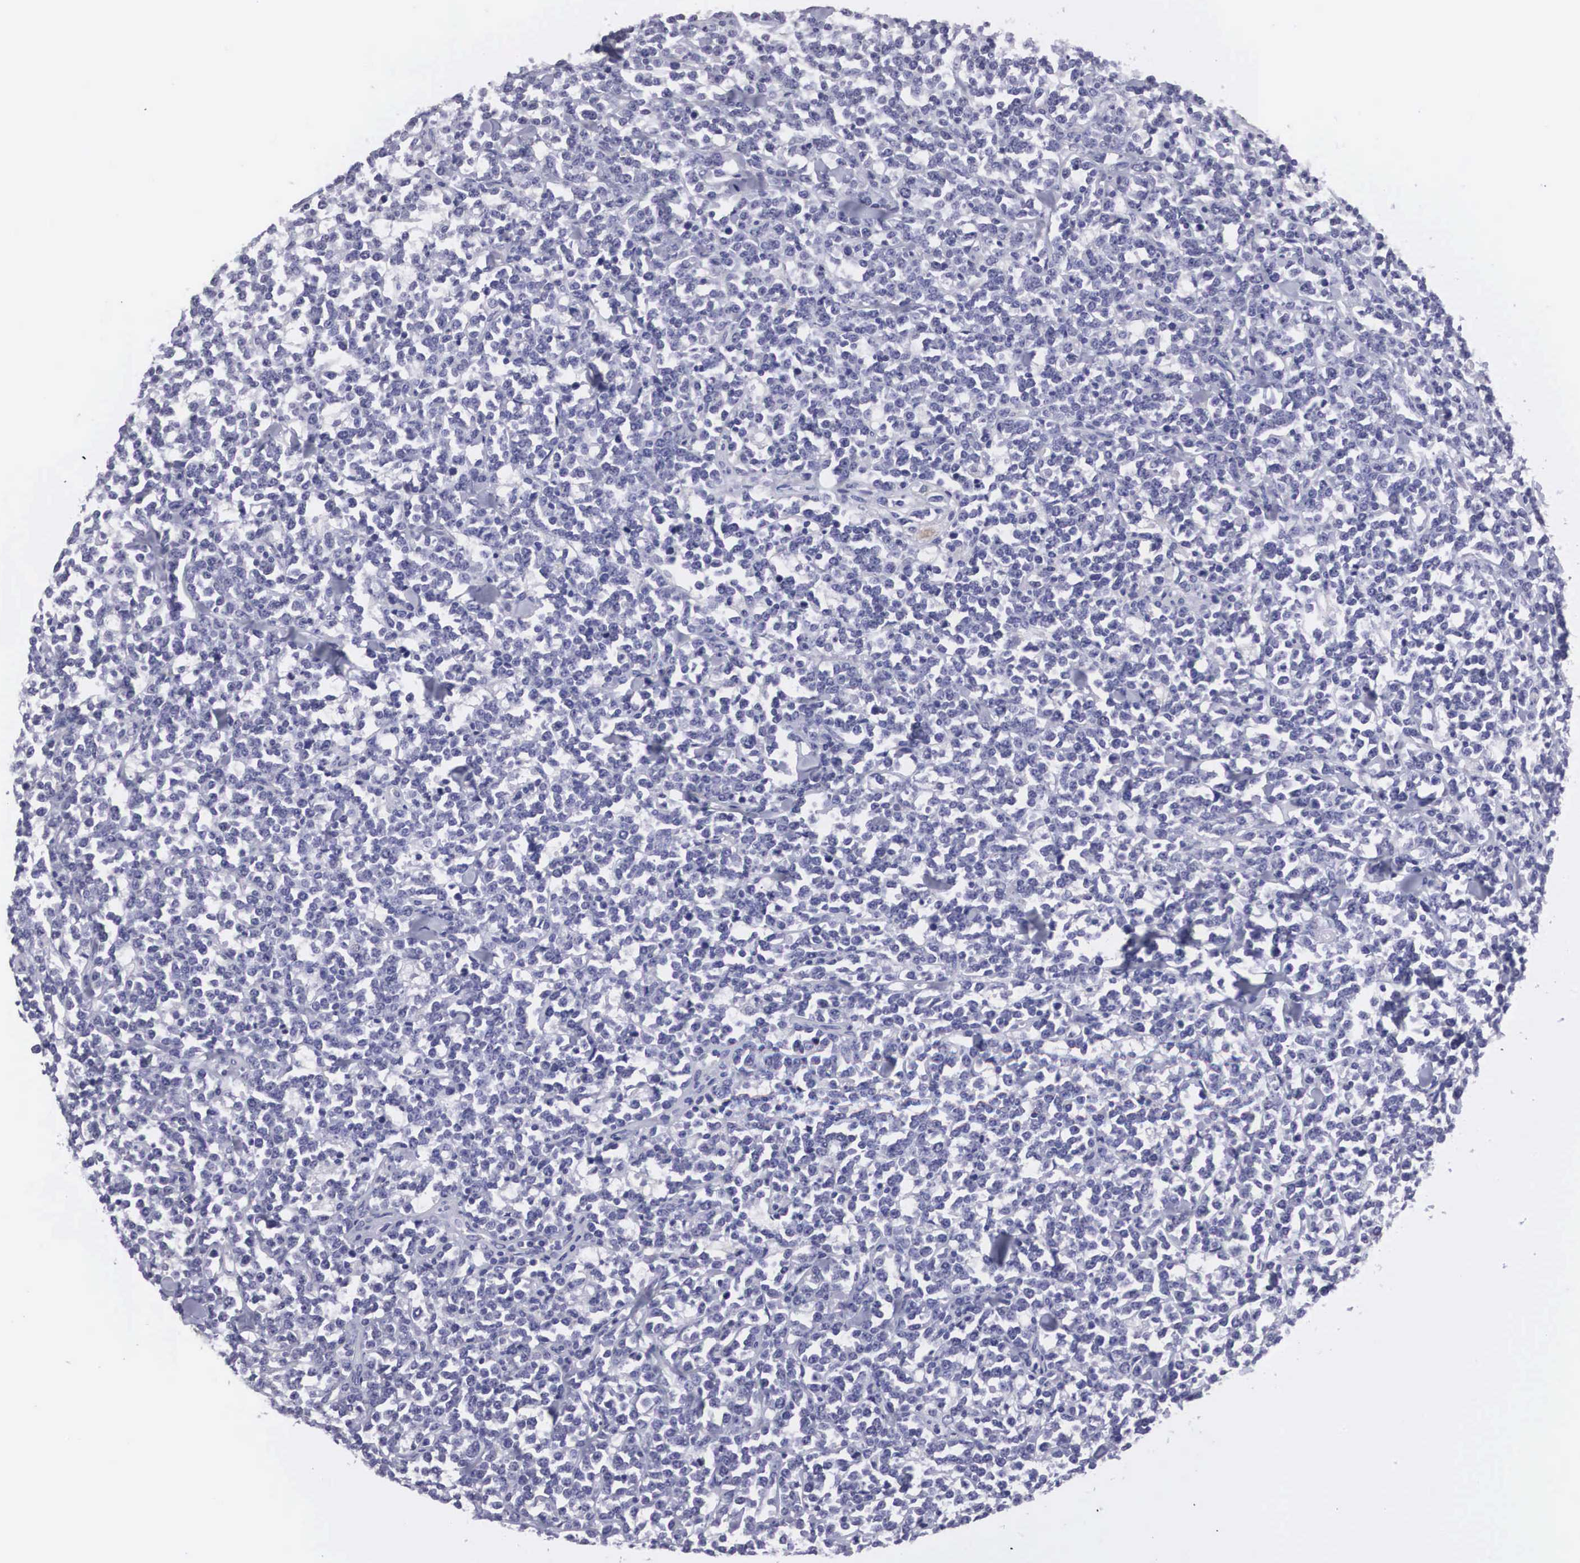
{"staining": {"intensity": "negative", "quantity": "none", "location": "none"}, "tissue": "lymphoma", "cell_type": "Tumor cells", "image_type": "cancer", "snomed": [{"axis": "morphology", "description": "Malignant lymphoma, non-Hodgkin's type, High grade"}, {"axis": "topography", "description": "Small intestine"}, {"axis": "topography", "description": "Colon"}], "caption": "Immunohistochemistry (IHC) micrograph of neoplastic tissue: human malignant lymphoma, non-Hodgkin's type (high-grade) stained with DAB displays no significant protein expression in tumor cells.", "gene": "ARMCX3", "patient": {"sex": "male", "age": 8}}